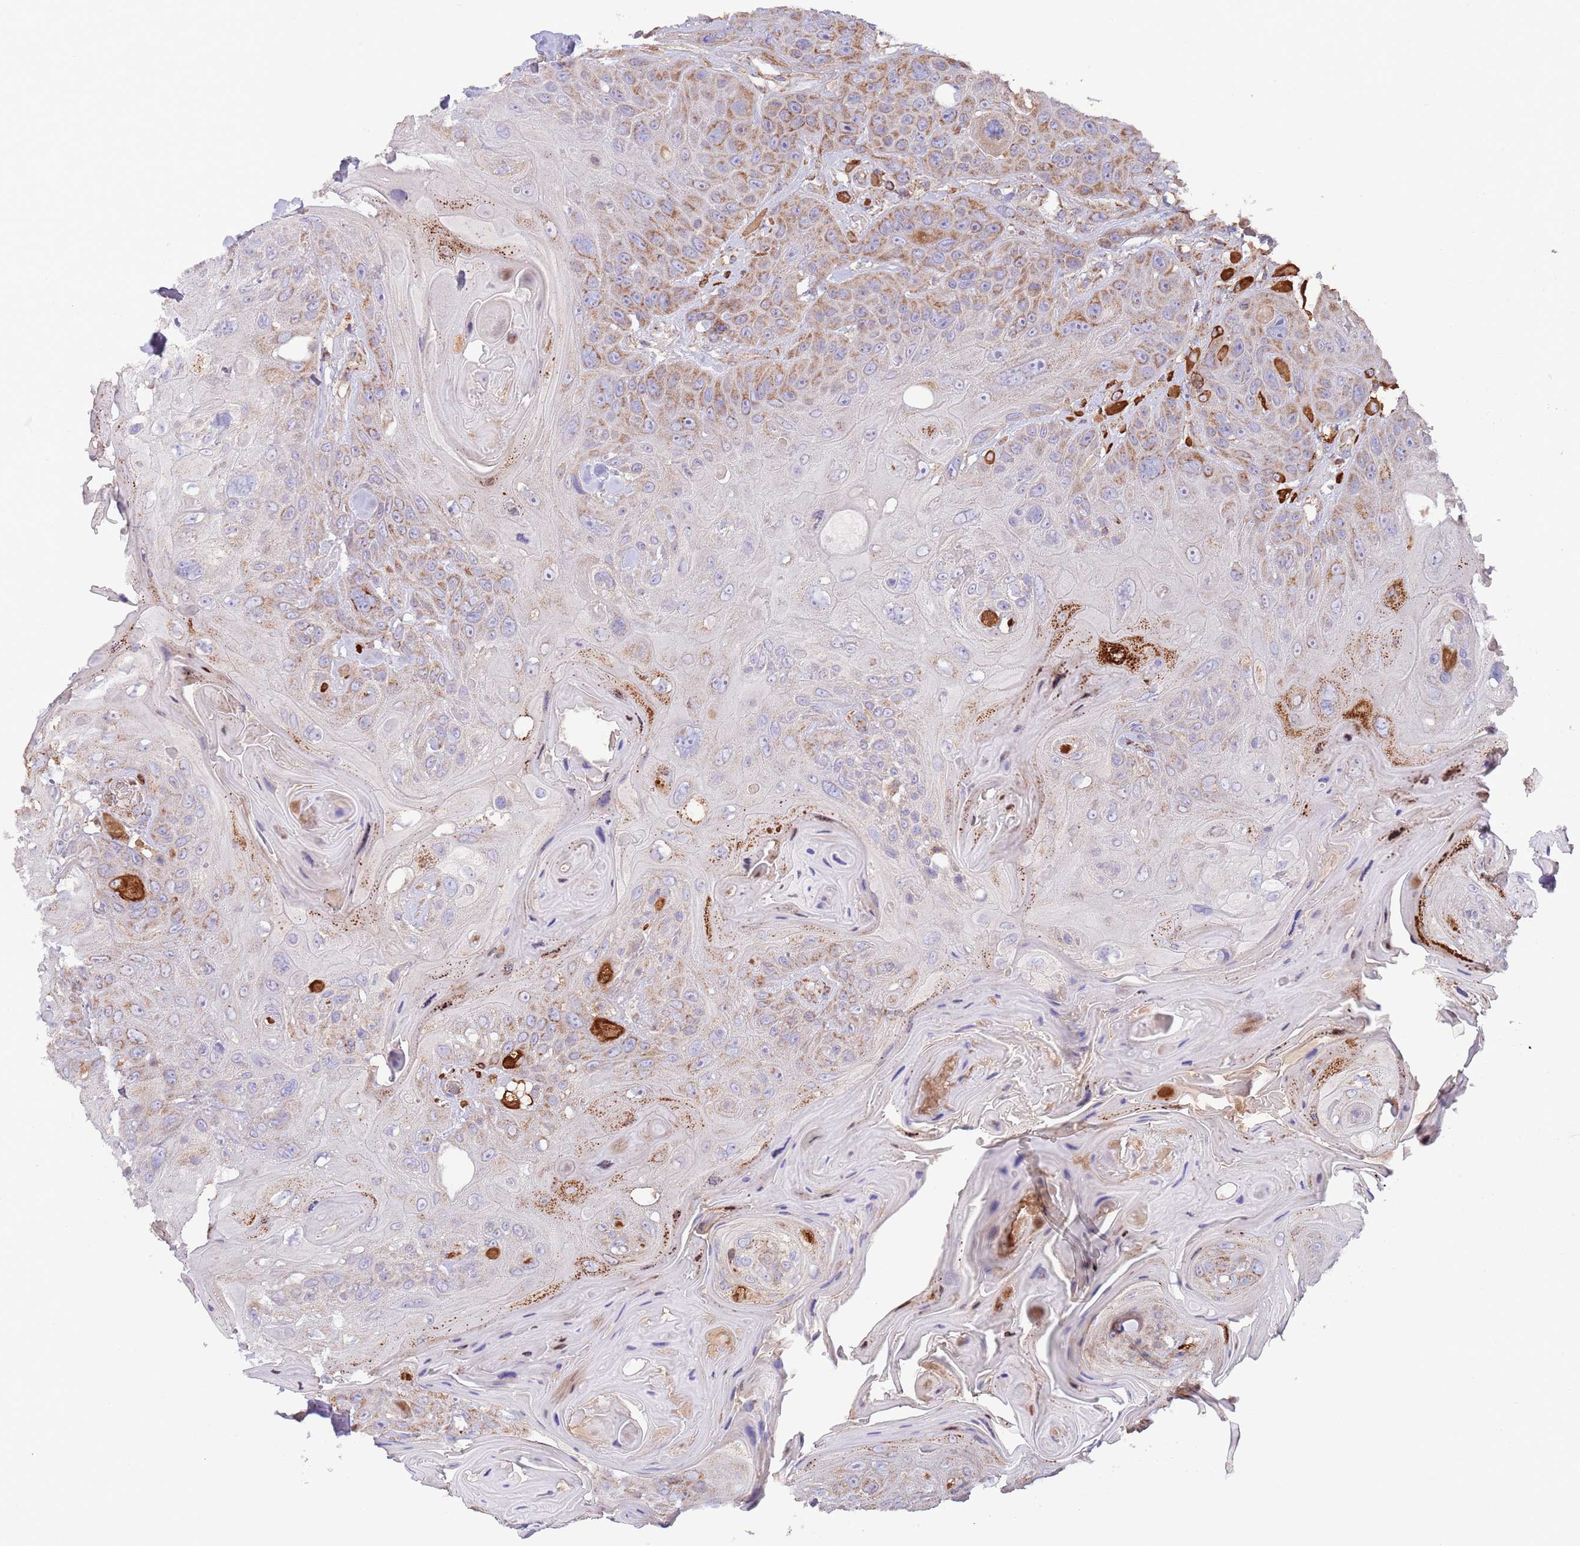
{"staining": {"intensity": "moderate", "quantity": "25%-75%", "location": "cytoplasmic/membranous"}, "tissue": "head and neck cancer", "cell_type": "Tumor cells", "image_type": "cancer", "snomed": [{"axis": "morphology", "description": "Squamous cell carcinoma, NOS"}, {"axis": "topography", "description": "Head-Neck"}], "caption": "A high-resolution photomicrograph shows immunohistochemistry (IHC) staining of head and neck cancer, which exhibits moderate cytoplasmic/membranous positivity in approximately 25%-75% of tumor cells.", "gene": "DNAJA3", "patient": {"sex": "female", "age": 59}}